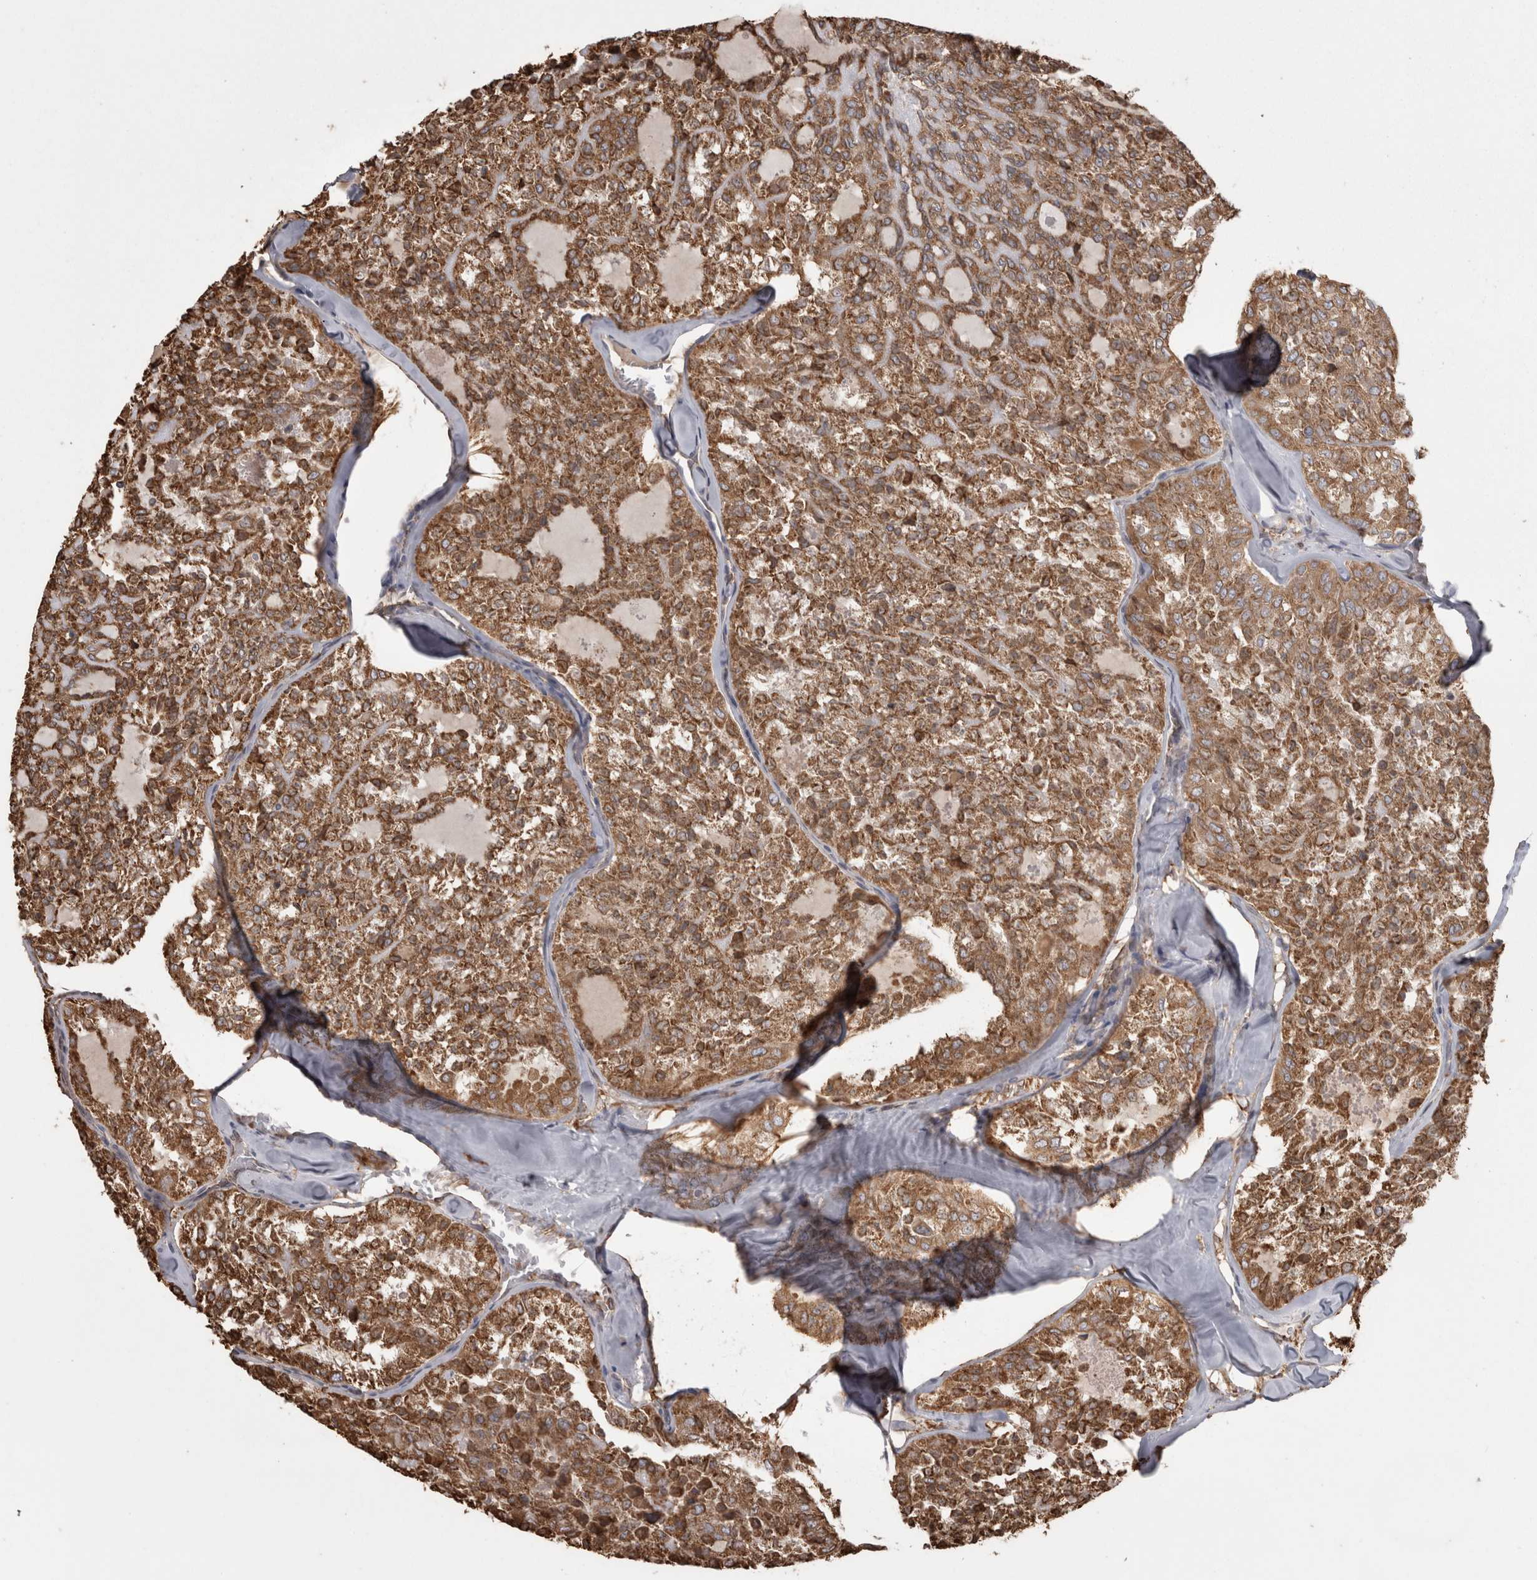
{"staining": {"intensity": "strong", "quantity": ">75%", "location": "cytoplasmic/membranous"}, "tissue": "thyroid cancer", "cell_type": "Tumor cells", "image_type": "cancer", "snomed": [{"axis": "morphology", "description": "Follicular adenoma carcinoma, NOS"}, {"axis": "topography", "description": "Thyroid gland"}], "caption": "Protein expression analysis of human follicular adenoma carcinoma (thyroid) reveals strong cytoplasmic/membranous positivity in about >75% of tumor cells.", "gene": "PON2", "patient": {"sex": "male", "age": 75}}